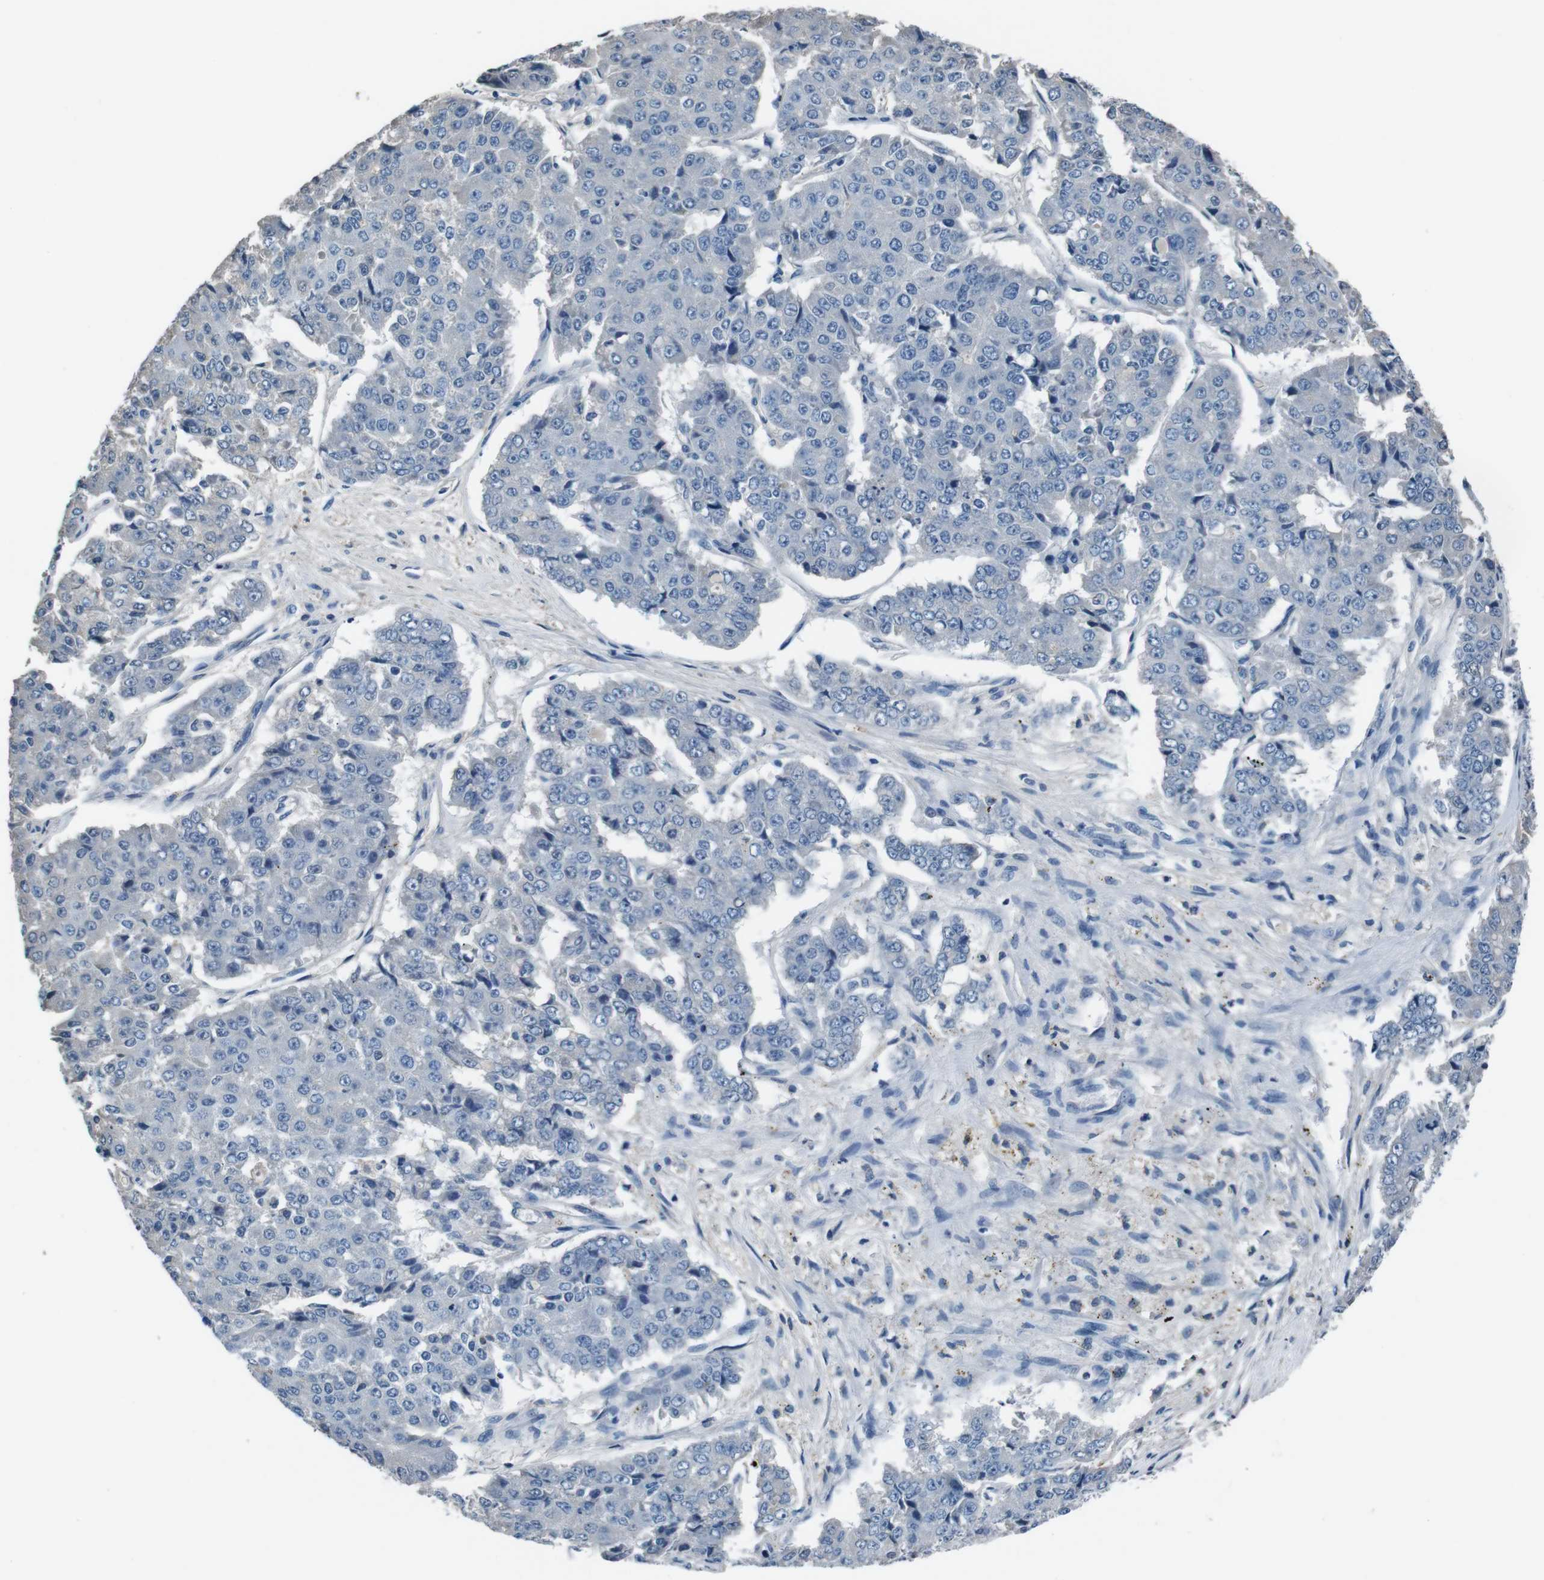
{"staining": {"intensity": "negative", "quantity": "none", "location": "none"}, "tissue": "pancreatic cancer", "cell_type": "Tumor cells", "image_type": "cancer", "snomed": [{"axis": "morphology", "description": "Adenocarcinoma, NOS"}, {"axis": "topography", "description": "Pancreas"}], "caption": "Immunohistochemistry (IHC) histopathology image of neoplastic tissue: human pancreatic cancer stained with DAB (3,3'-diaminobenzidine) reveals no significant protein expression in tumor cells.", "gene": "LEP", "patient": {"sex": "male", "age": 50}}